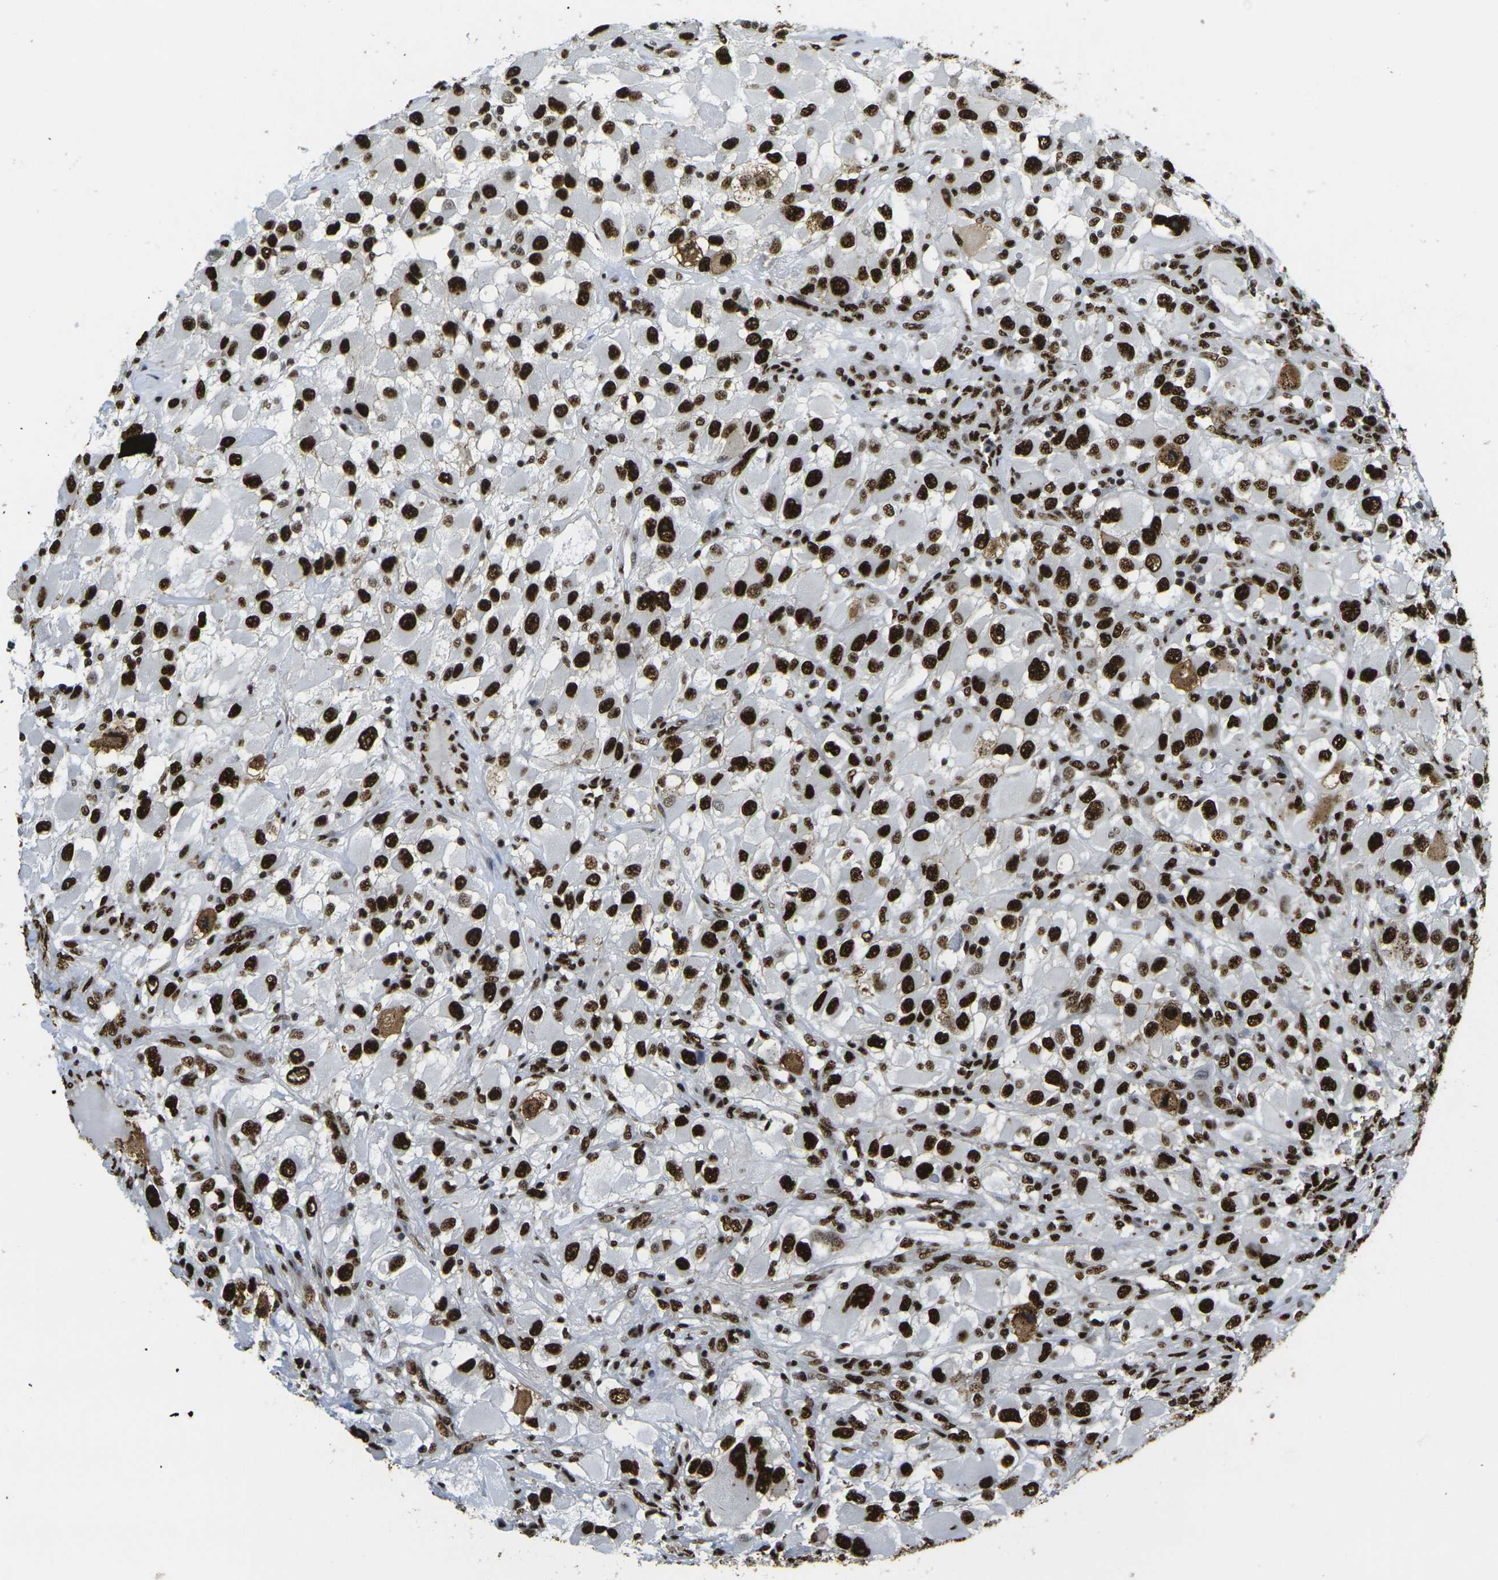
{"staining": {"intensity": "strong", "quantity": ">75%", "location": "nuclear"}, "tissue": "renal cancer", "cell_type": "Tumor cells", "image_type": "cancer", "snomed": [{"axis": "morphology", "description": "Adenocarcinoma, NOS"}, {"axis": "topography", "description": "Kidney"}], "caption": "Renal cancer (adenocarcinoma) was stained to show a protein in brown. There is high levels of strong nuclear staining in about >75% of tumor cells.", "gene": "SMARCC1", "patient": {"sex": "female", "age": 52}}